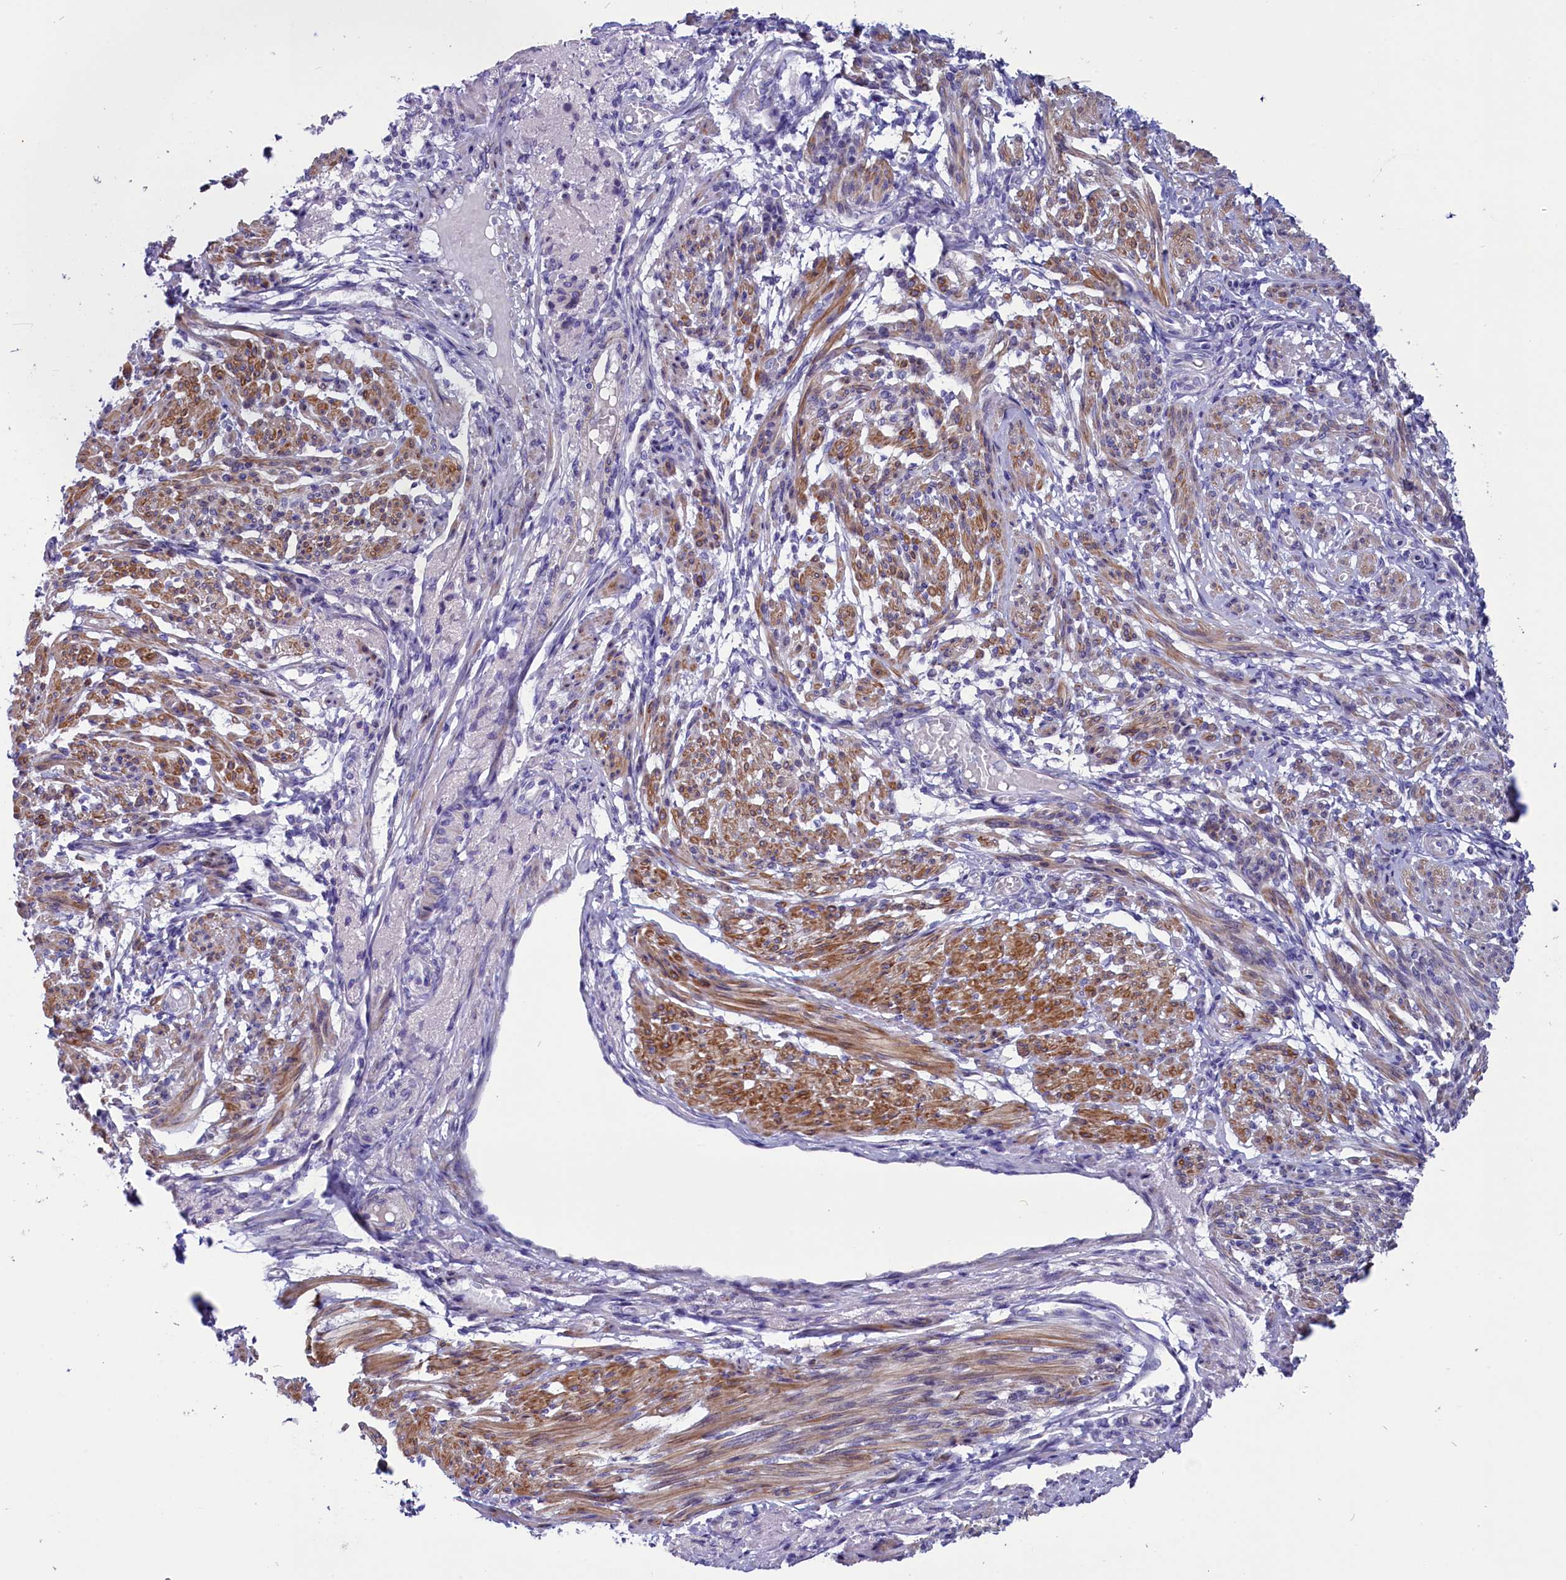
{"staining": {"intensity": "moderate", "quantity": "25%-75%", "location": "cytoplasmic/membranous"}, "tissue": "smooth muscle", "cell_type": "Smooth muscle cells", "image_type": "normal", "snomed": [{"axis": "morphology", "description": "Normal tissue, NOS"}, {"axis": "topography", "description": "Smooth muscle"}], "caption": "A brown stain highlights moderate cytoplasmic/membranous staining of a protein in smooth muscle cells of benign human smooth muscle.", "gene": "SCD5", "patient": {"sex": "female", "age": 39}}